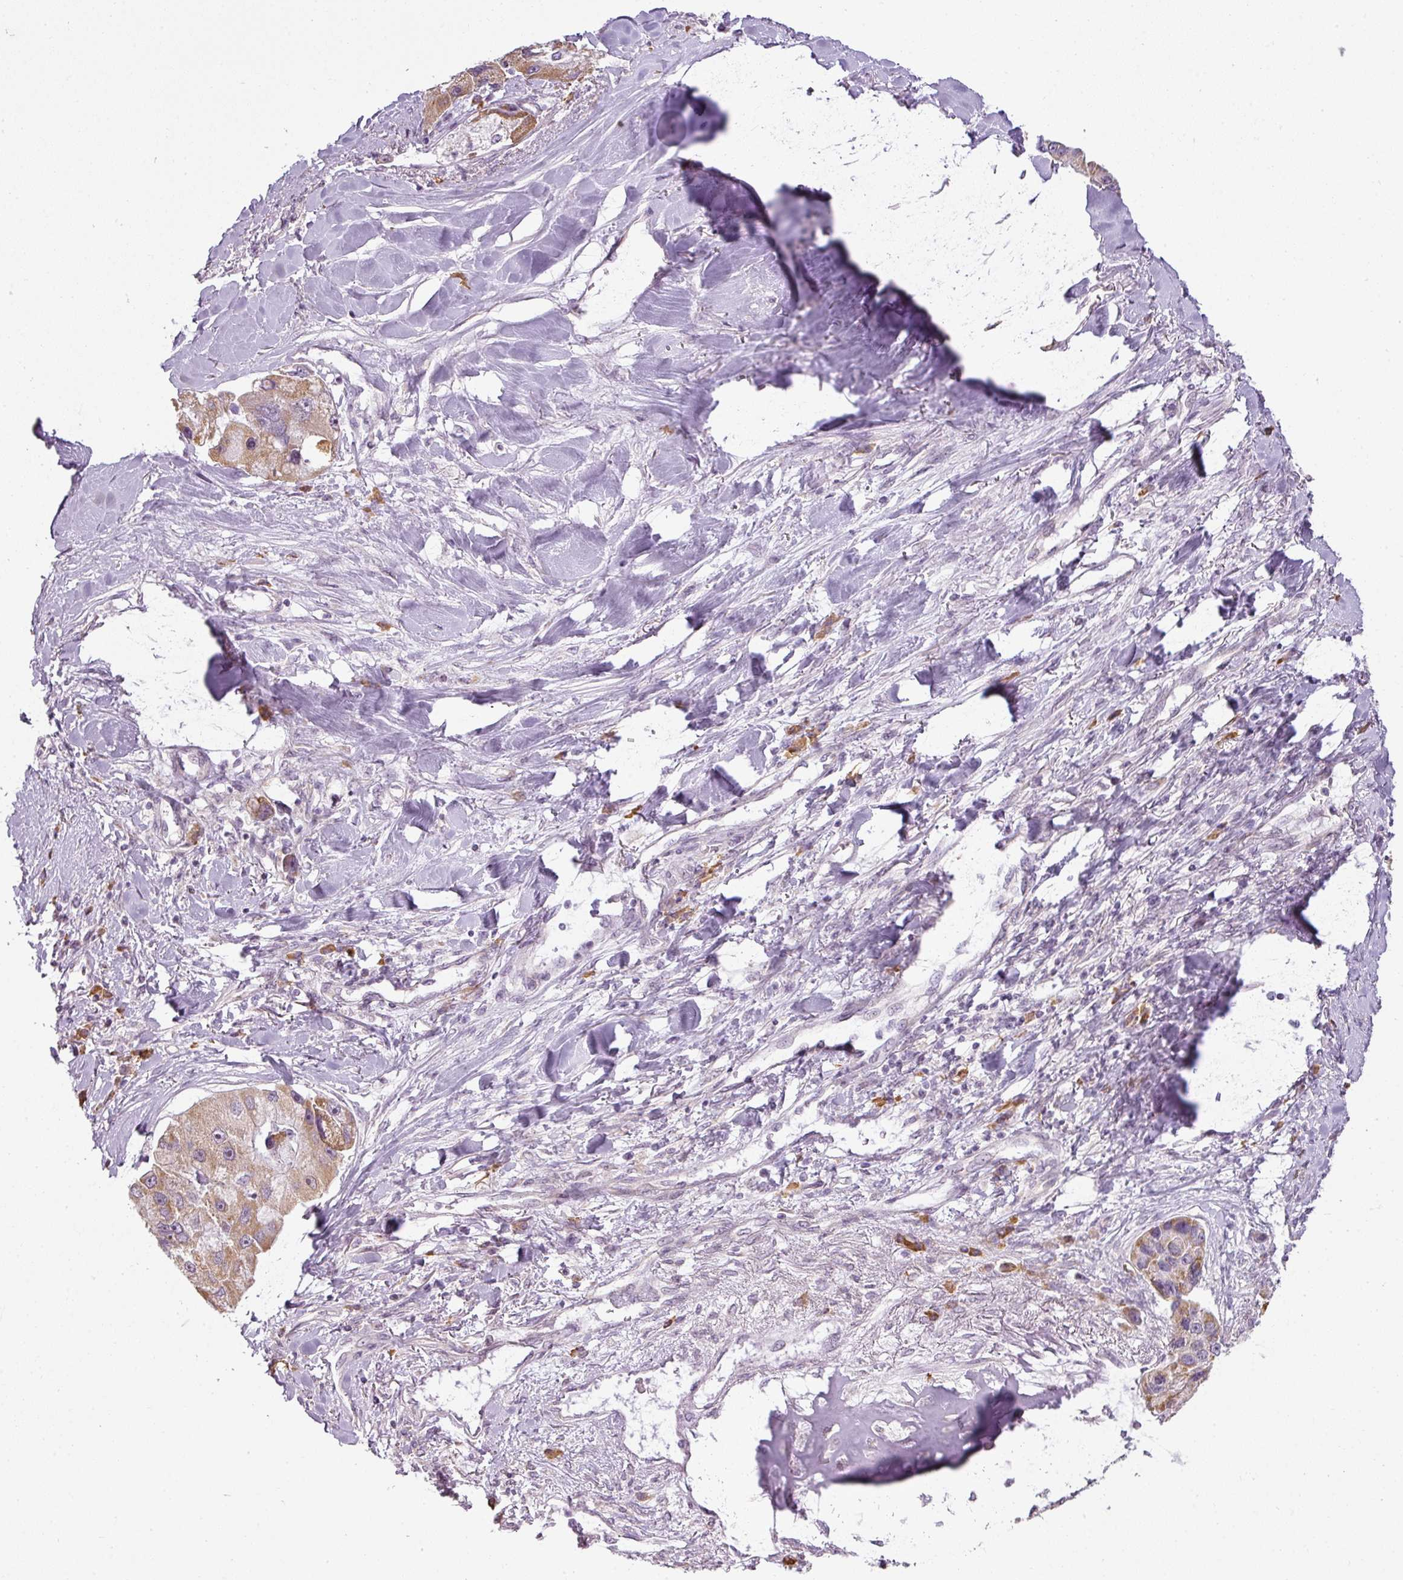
{"staining": {"intensity": "moderate", "quantity": "25%-75%", "location": "cytoplasmic/membranous"}, "tissue": "lung cancer", "cell_type": "Tumor cells", "image_type": "cancer", "snomed": [{"axis": "morphology", "description": "Adenocarcinoma, NOS"}, {"axis": "topography", "description": "Lung"}], "caption": "Immunohistochemical staining of human lung cancer (adenocarcinoma) shows medium levels of moderate cytoplasmic/membranous expression in about 25%-75% of tumor cells. The protein is shown in brown color, while the nuclei are stained blue.", "gene": "LY75", "patient": {"sex": "female", "age": 54}}